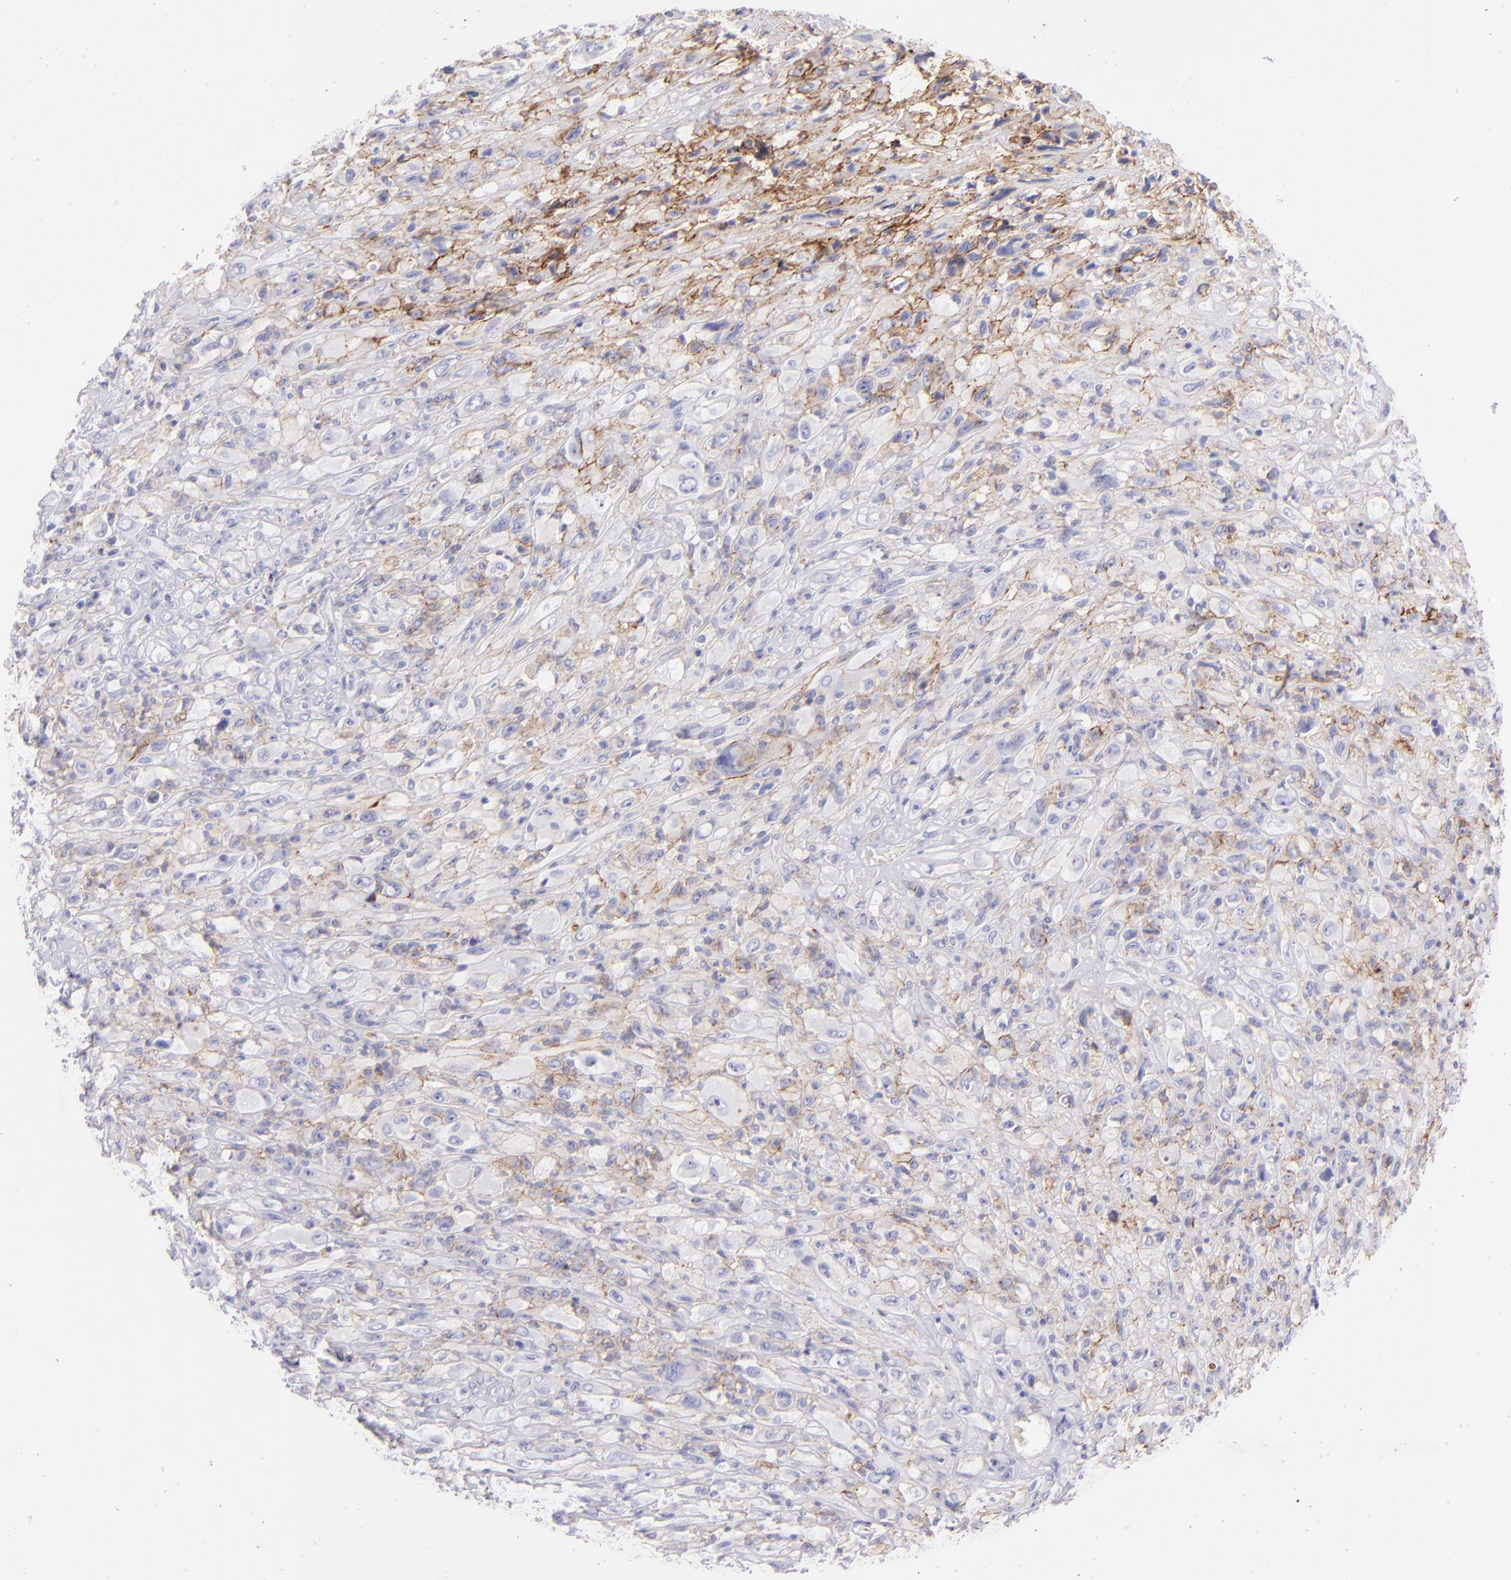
{"staining": {"intensity": "weak", "quantity": "25%-75%", "location": "cytoplasmic/membranous"}, "tissue": "glioma", "cell_type": "Tumor cells", "image_type": "cancer", "snomed": [{"axis": "morphology", "description": "Glioma, malignant, High grade"}, {"axis": "topography", "description": "Brain"}], "caption": "Human malignant glioma (high-grade) stained with a brown dye shows weak cytoplasmic/membranous positive expression in about 25%-75% of tumor cells.", "gene": "CD81", "patient": {"sex": "male", "age": 48}}